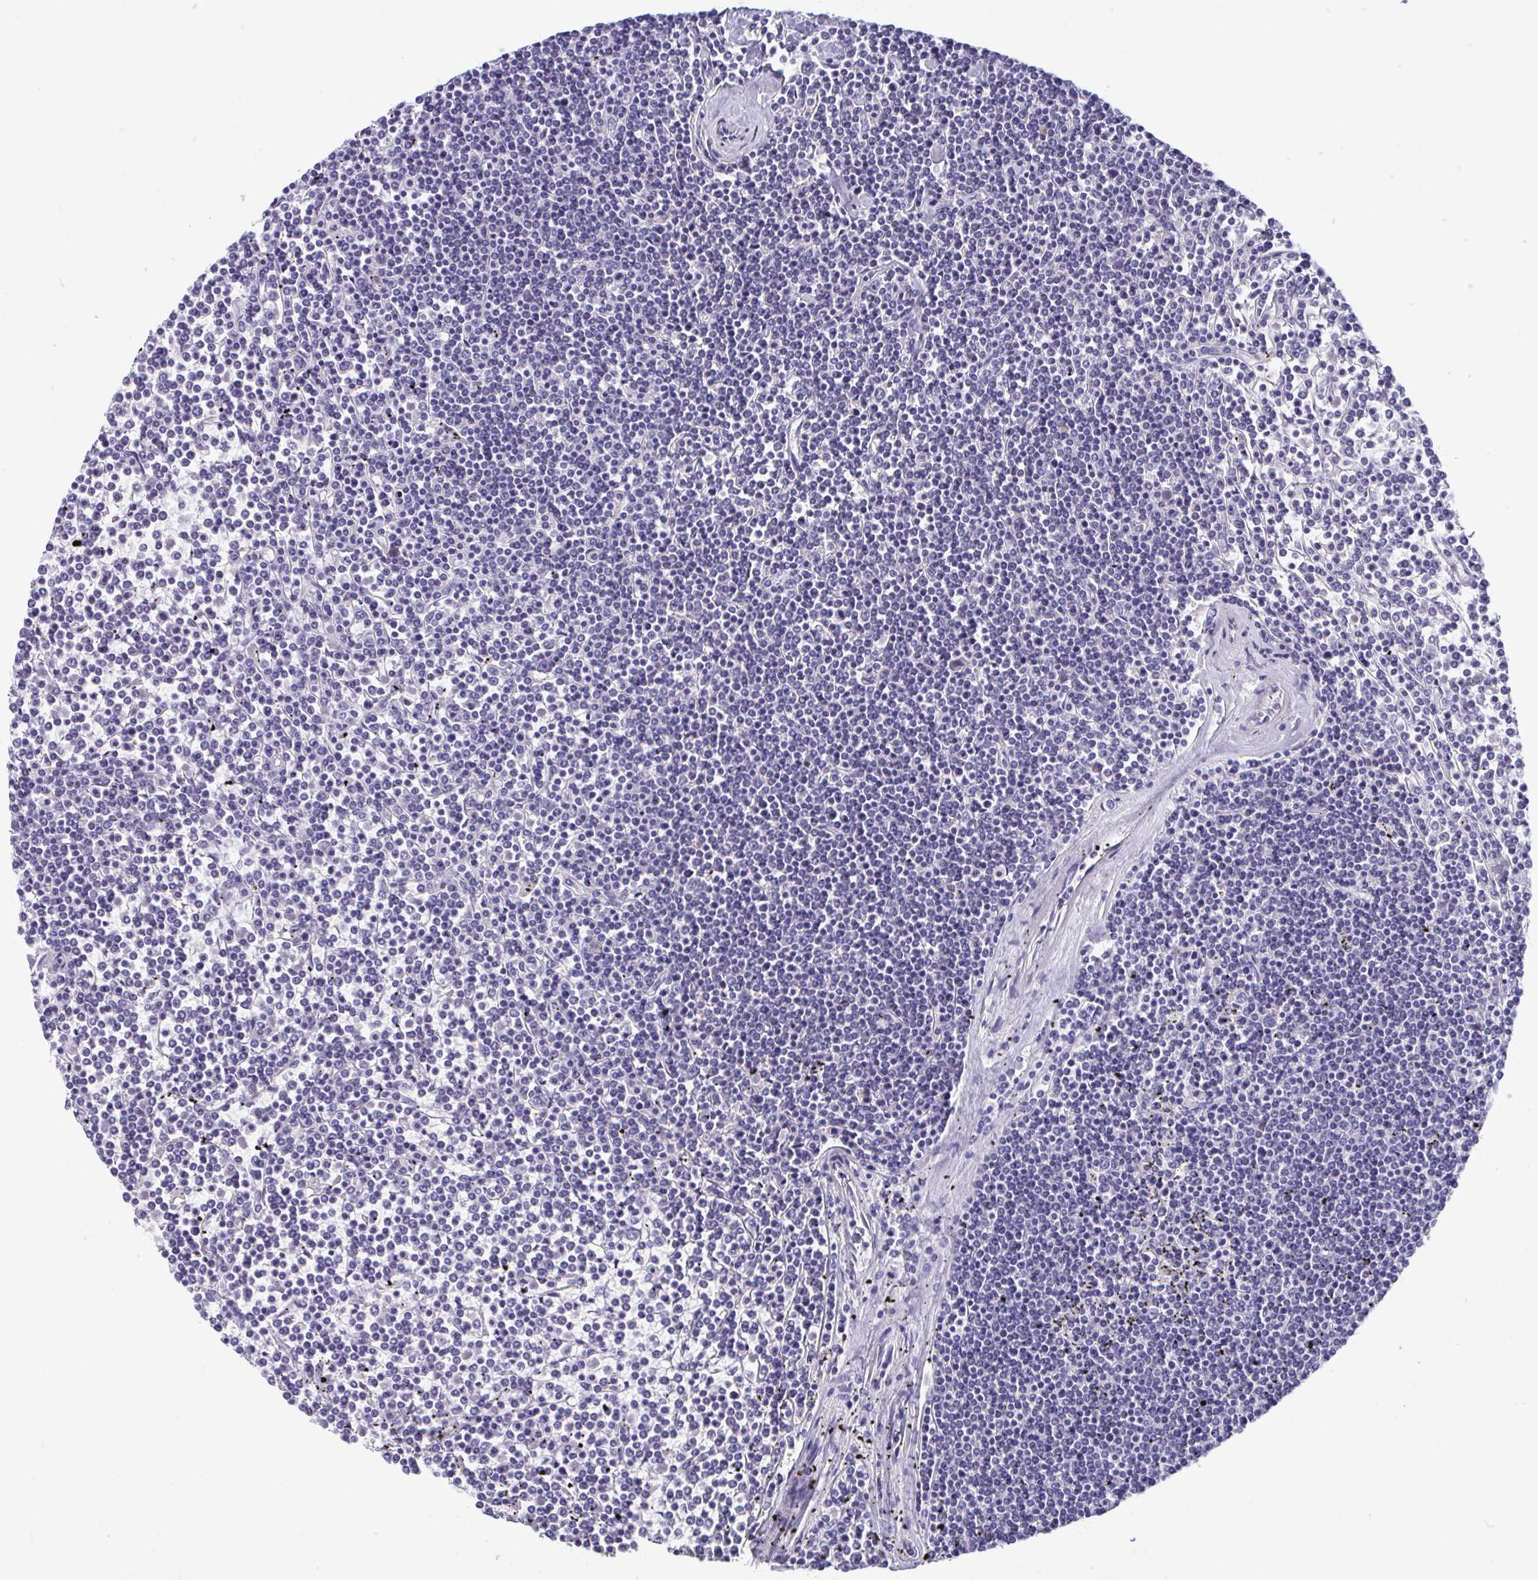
{"staining": {"intensity": "negative", "quantity": "none", "location": "none"}, "tissue": "lymphoma", "cell_type": "Tumor cells", "image_type": "cancer", "snomed": [{"axis": "morphology", "description": "Malignant lymphoma, non-Hodgkin's type, Low grade"}, {"axis": "topography", "description": "Spleen"}], "caption": "DAB immunohistochemical staining of human lymphoma shows no significant positivity in tumor cells.", "gene": "PERM1", "patient": {"sex": "female", "age": 19}}